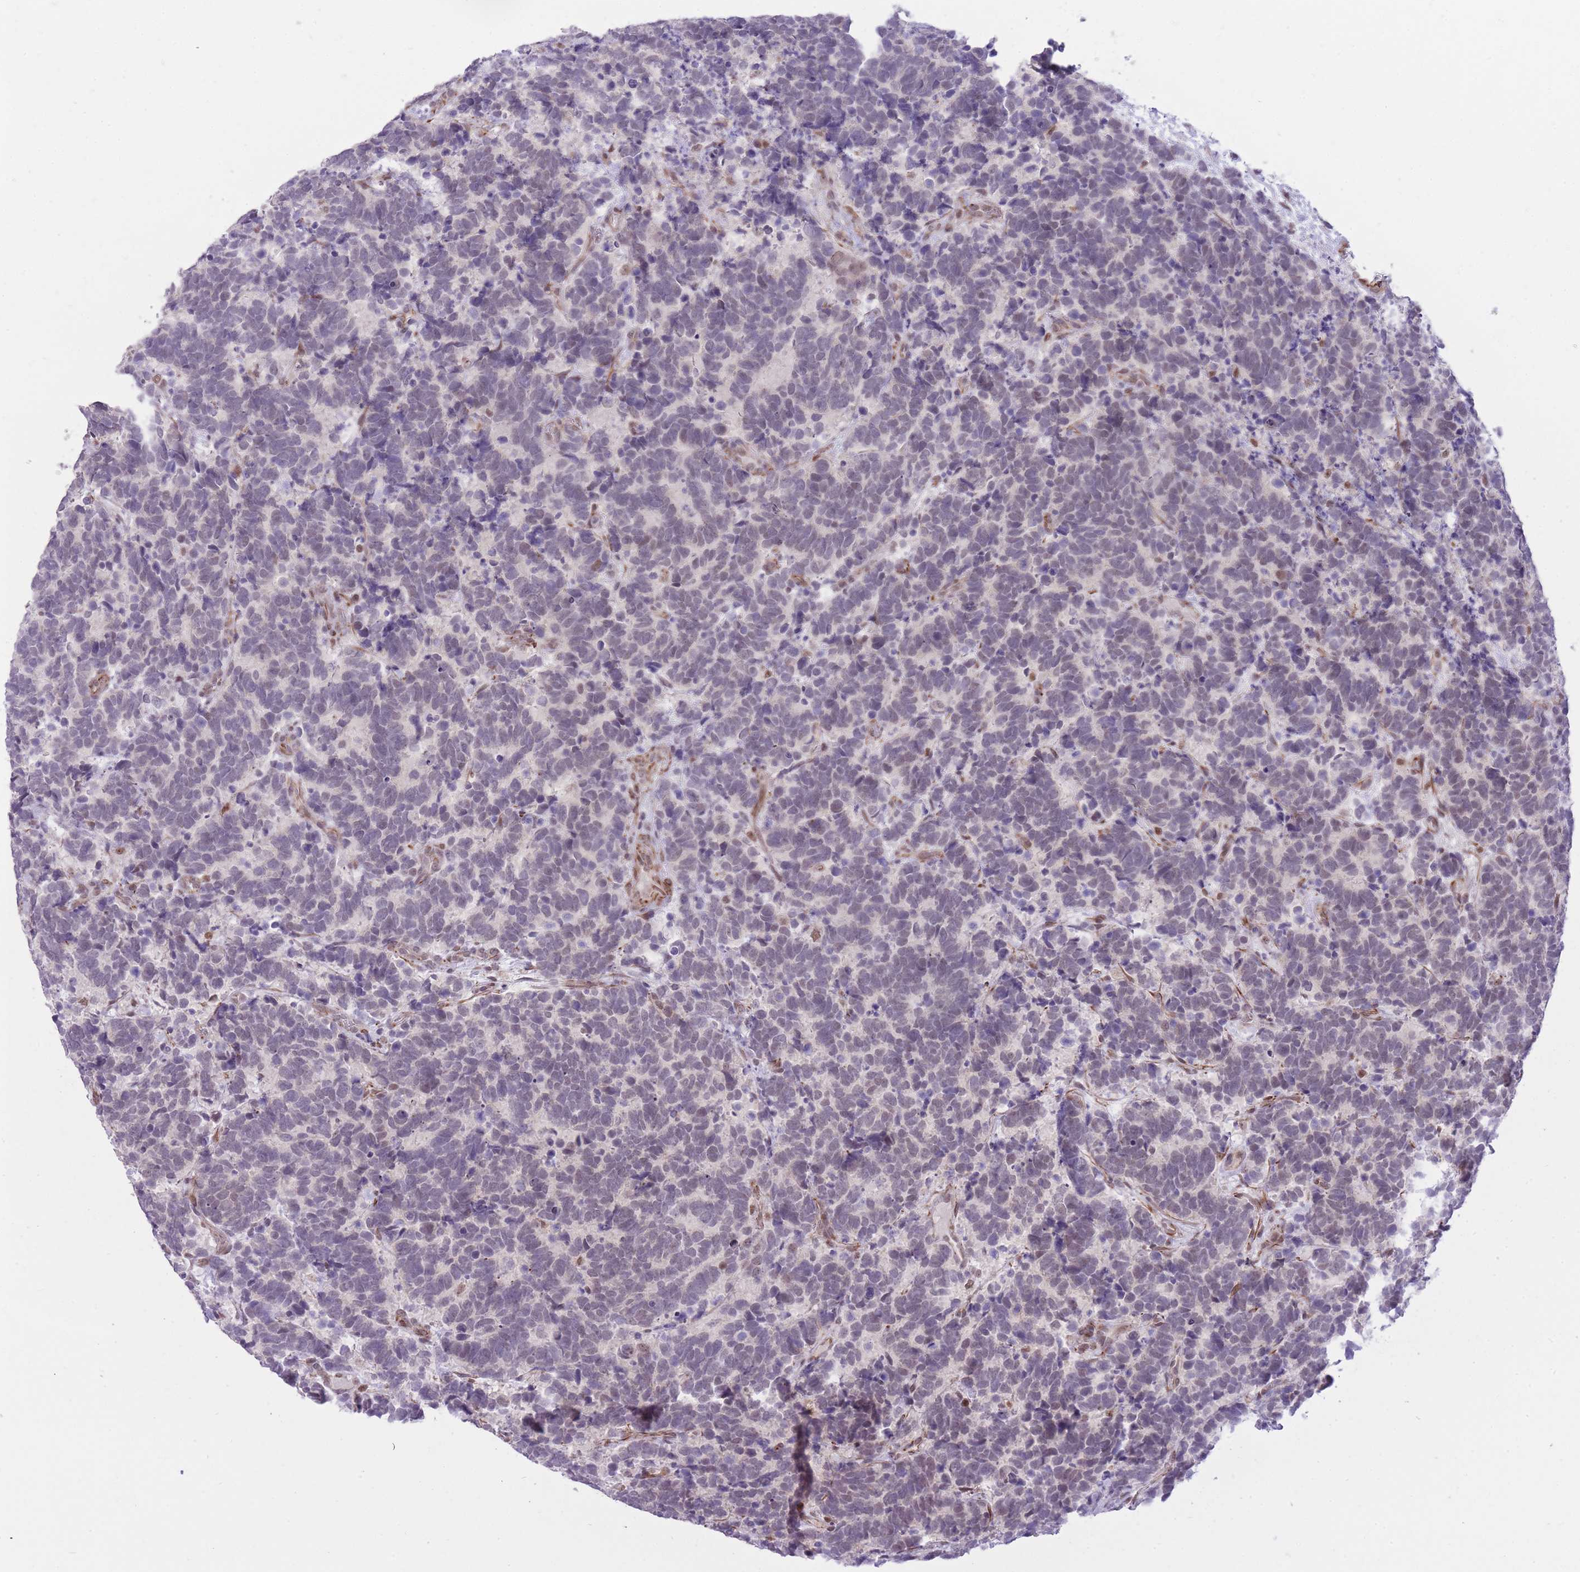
{"staining": {"intensity": "negative", "quantity": "none", "location": "none"}, "tissue": "carcinoid", "cell_type": "Tumor cells", "image_type": "cancer", "snomed": [{"axis": "morphology", "description": "Carcinoma, NOS"}, {"axis": "morphology", "description": "Carcinoid, malignant, NOS"}, {"axis": "topography", "description": "Urinary bladder"}], "caption": "This is an immunohistochemistry image of carcinoid. There is no positivity in tumor cells.", "gene": "ELL", "patient": {"sex": "male", "age": 57}}